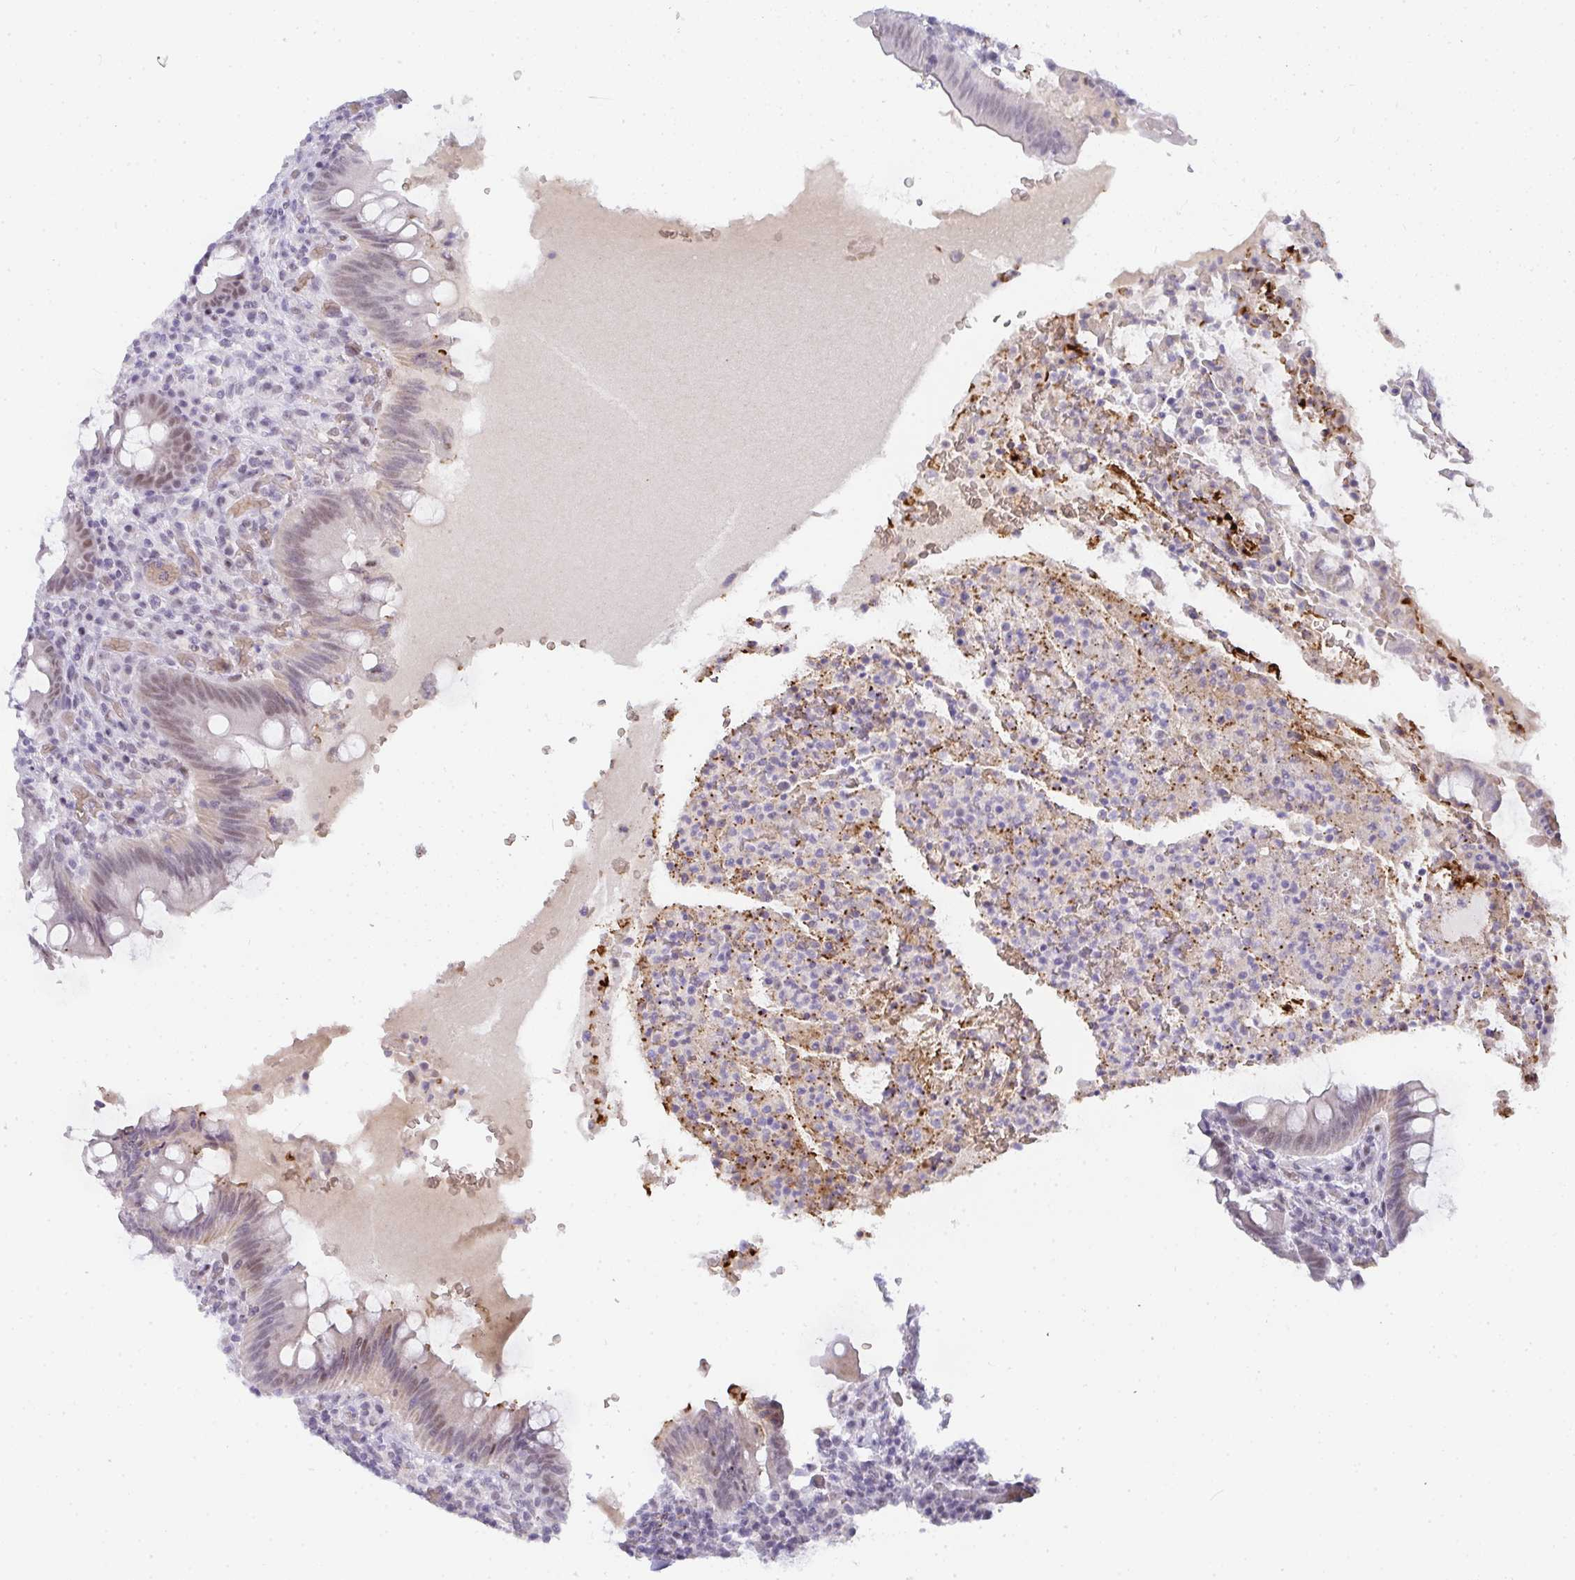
{"staining": {"intensity": "weak", "quantity": "<25%", "location": "nuclear"}, "tissue": "appendix", "cell_type": "Glandular cells", "image_type": "normal", "snomed": [{"axis": "morphology", "description": "Normal tissue, NOS"}, {"axis": "topography", "description": "Appendix"}], "caption": "The immunohistochemistry image has no significant staining in glandular cells of appendix. (Immunohistochemistry (ihc), brightfield microscopy, high magnification).", "gene": "TNMD", "patient": {"sex": "female", "age": 43}}